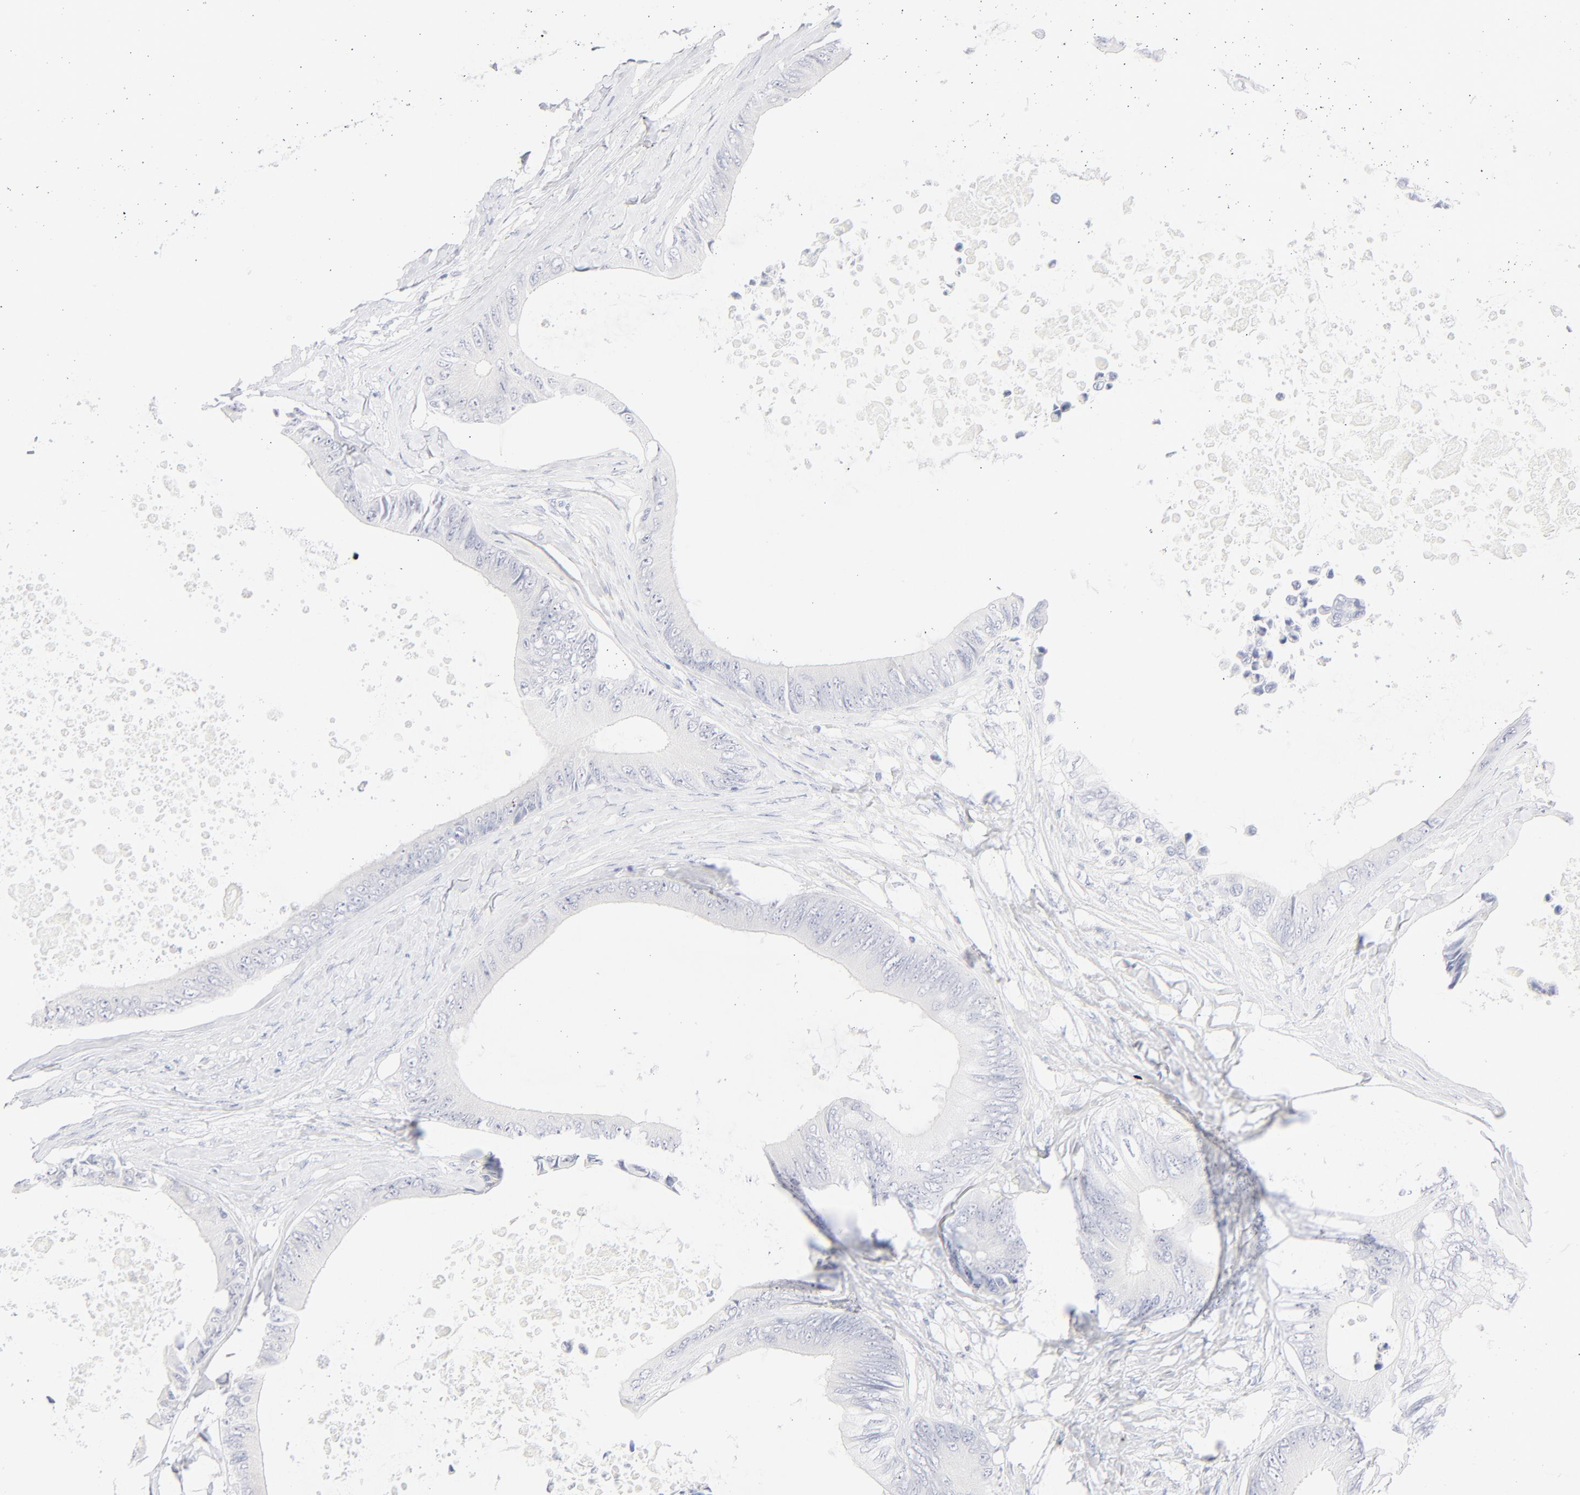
{"staining": {"intensity": "negative", "quantity": "none", "location": "none"}, "tissue": "colorectal cancer", "cell_type": "Tumor cells", "image_type": "cancer", "snomed": [{"axis": "morphology", "description": "Normal tissue, NOS"}, {"axis": "morphology", "description": "Adenocarcinoma, NOS"}, {"axis": "topography", "description": "Rectum"}, {"axis": "topography", "description": "Peripheral nerve tissue"}], "caption": "Tumor cells show no significant protein positivity in colorectal adenocarcinoma. (Brightfield microscopy of DAB (3,3'-diaminobenzidine) IHC at high magnification).", "gene": "ONECUT1", "patient": {"sex": "female", "age": 77}}